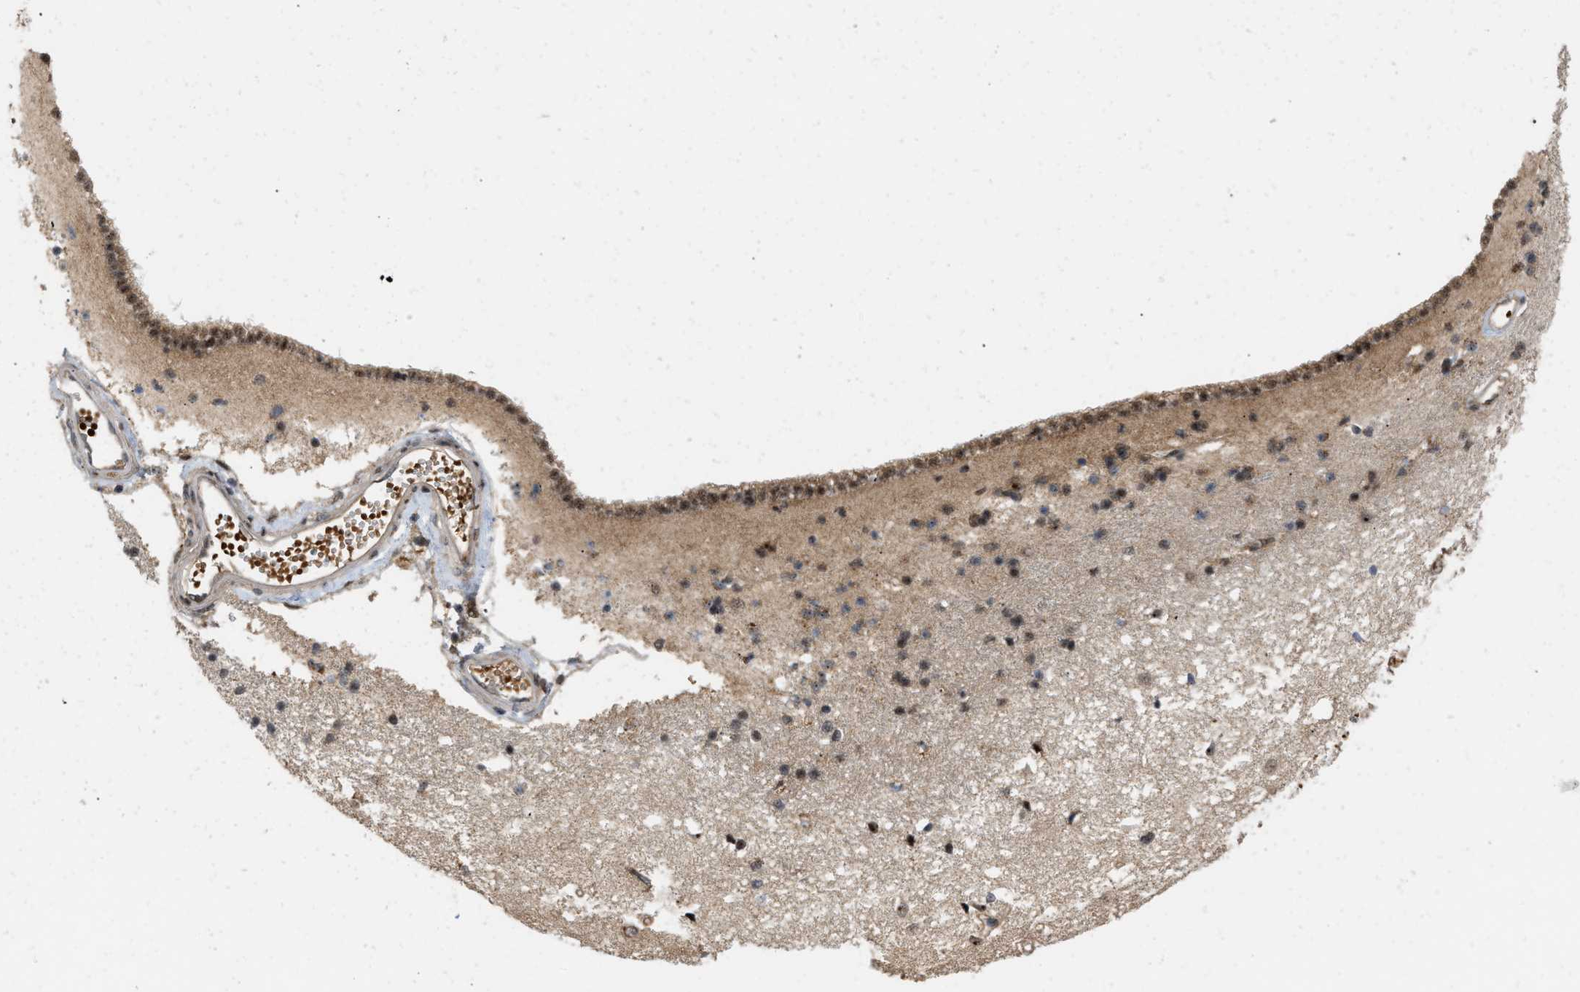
{"staining": {"intensity": "strong", "quantity": ">75%", "location": "nuclear"}, "tissue": "caudate", "cell_type": "Glial cells", "image_type": "normal", "snomed": [{"axis": "morphology", "description": "Normal tissue, NOS"}, {"axis": "topography", "description": "Lateral ventricle wall"}], "caption": "A brown stain labels strong nuclear positivity of a protein in glial cells of benign caudate. (brown staining indicates protein expression, while blue staining denotes nuclei).", "gene": "ANKRD11", "patient": {"sex": "male", "age": 45}}